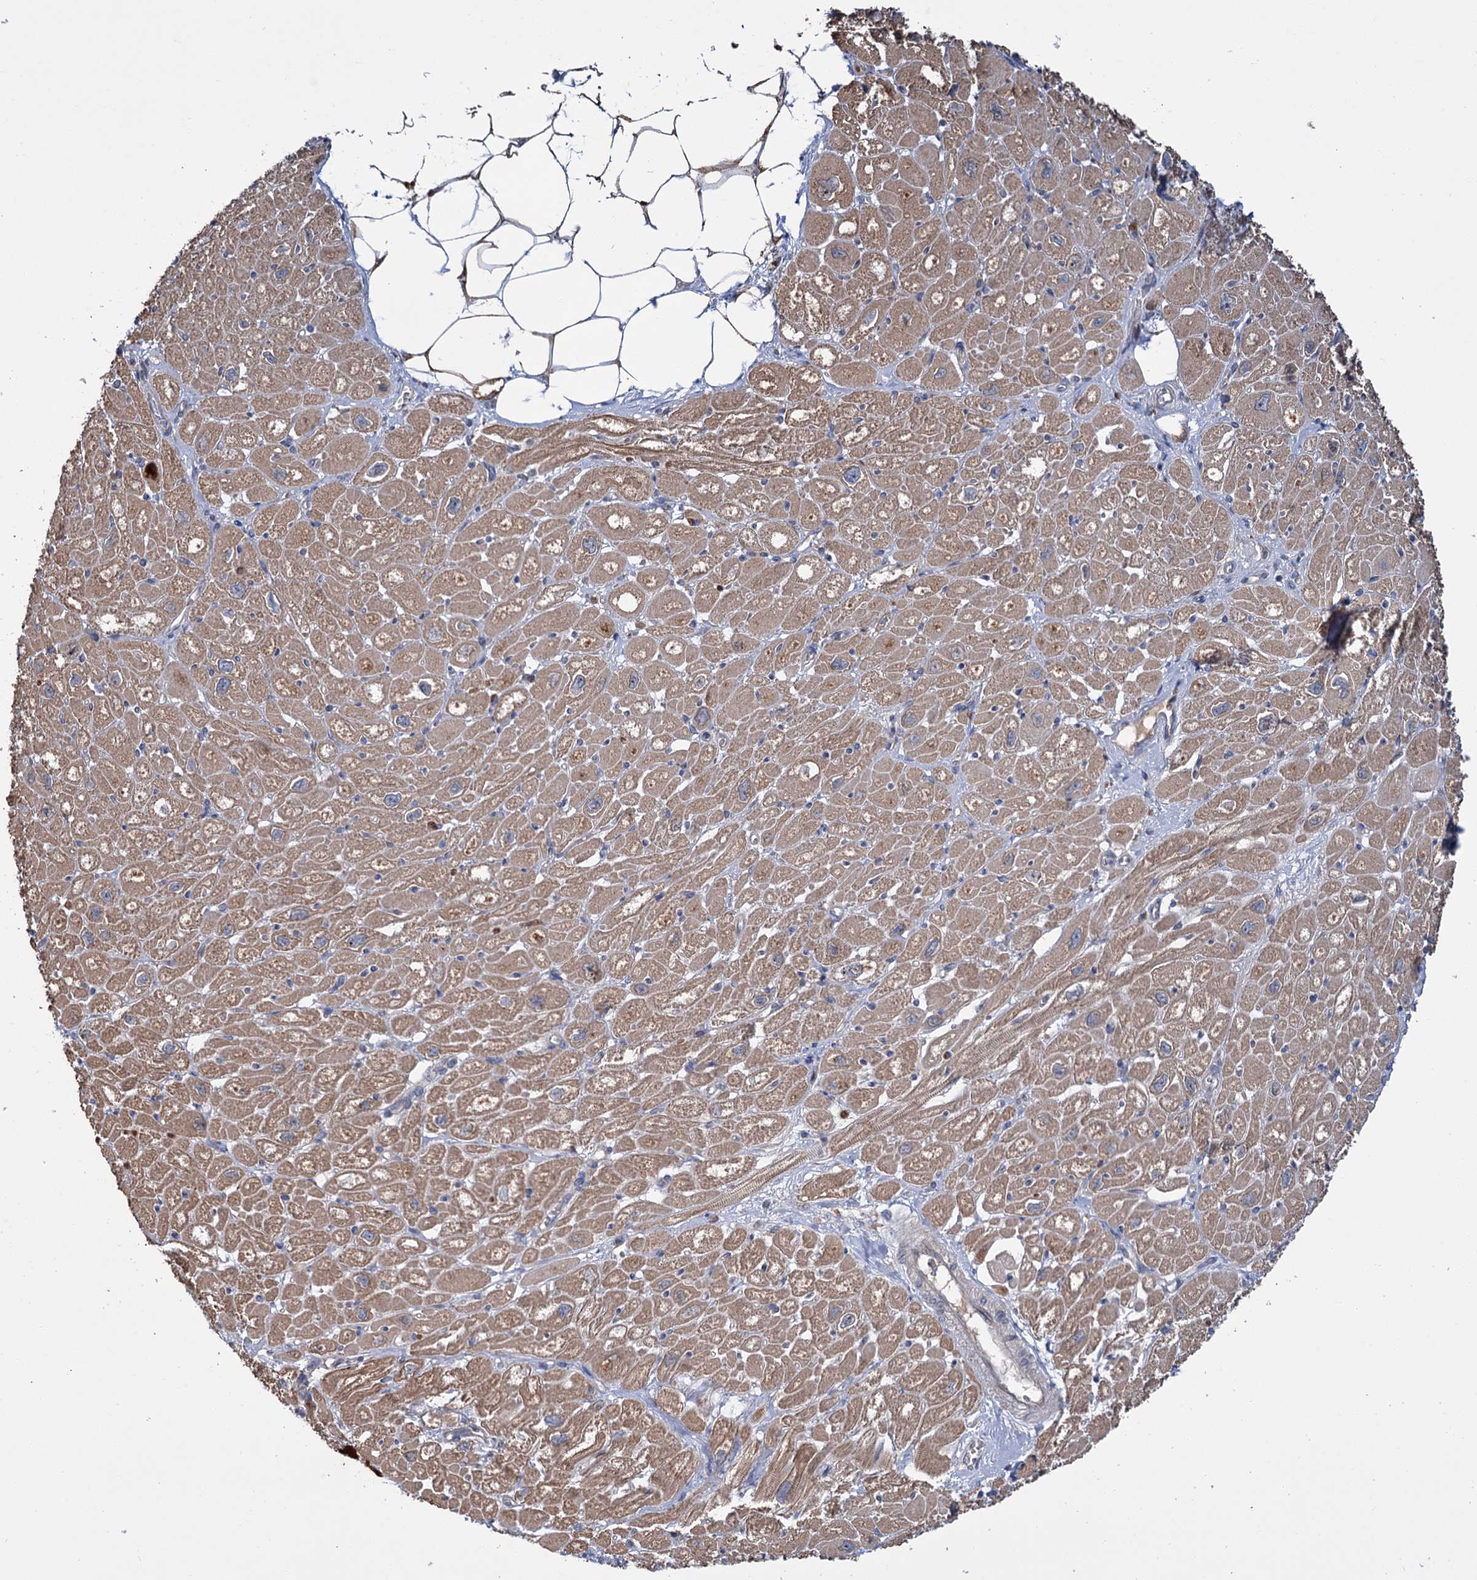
{"staining": {"intensity": "moderate", "quantity": ">75%", "location": "cytoplasmic/membranous"}, "tissue": "heart muscle", "cell_type": "Cardiomyocytes", "image_type": "normal", "snomed": [{"axis": "morphology", "description": "Normal tissue, NOS"}, {"axis": "topography", "description": "Heart"}], "caption": "Cardiomyocytes display moderate cytoplasmic/membranous positivity in about >75% of cells in unremarkable heart muscle. Using DAB (brown) and hematoxylin (blue) stains, captured at high magnification using brightfield microscopy.", "gene": "PTPN3", "patient": {"sex": "male", "age": 50}}